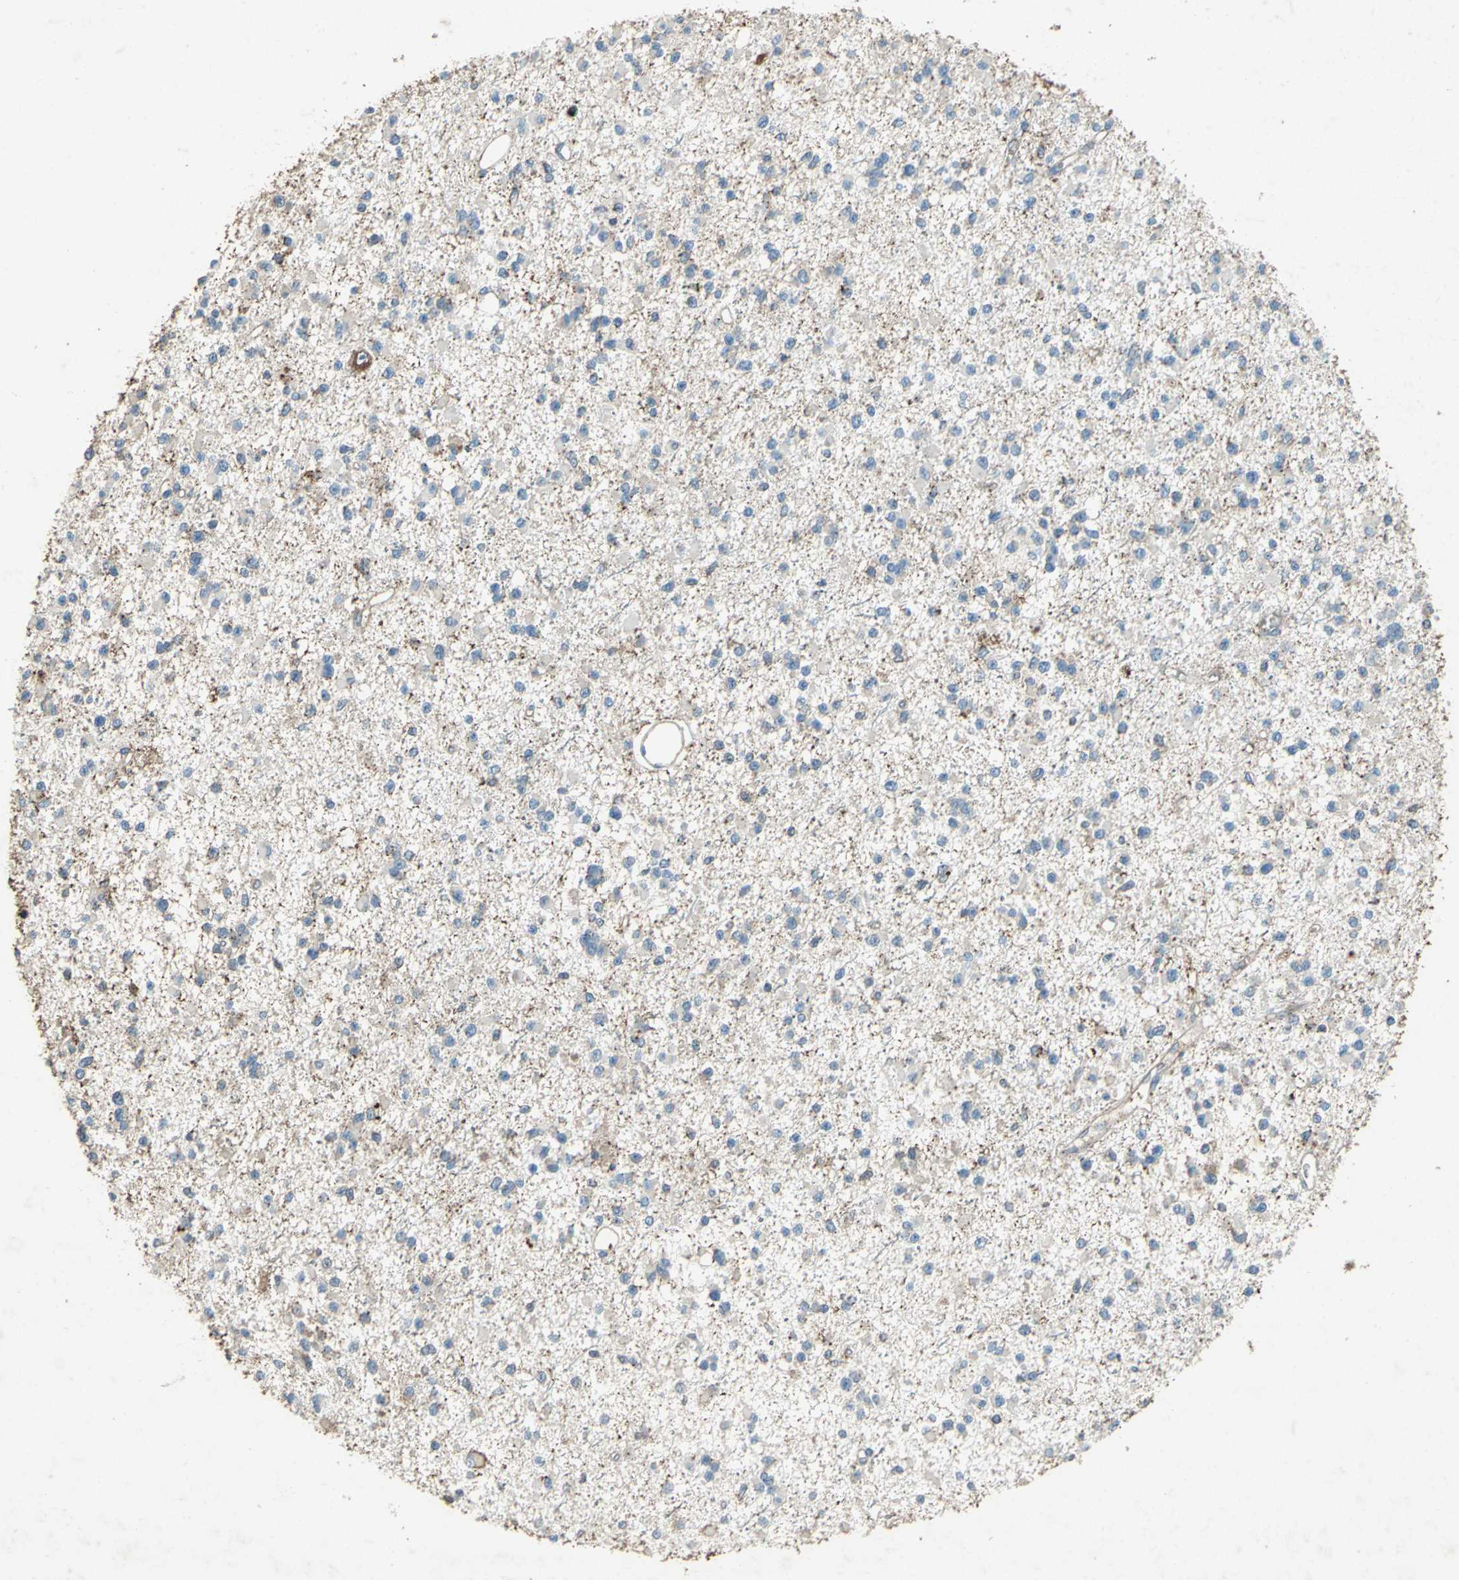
{"staining": {"intensity": "weak", "quantity": "25%-75%", "location": "cytoplasmic/membranous"}, "tissue": "glioma", "cell_type": "Tumor cells", "image_type": "cancer", "snomed": [{"axis": "morphology", "description": "Glioma, malignant, Low grade"}, {"axis": "topography", "description": "Brain"}], "caption": "Immunohistochemistry (IHC) of glioma exhibits low levels of weak cytoplasmic/membranous expression in about 25%-75% of tumor cells. The protein of interest is shown in brown color, while the nuclei are stained blue.", "gene": "CCR6", "patient": {"sex": "female", "age": 22}}